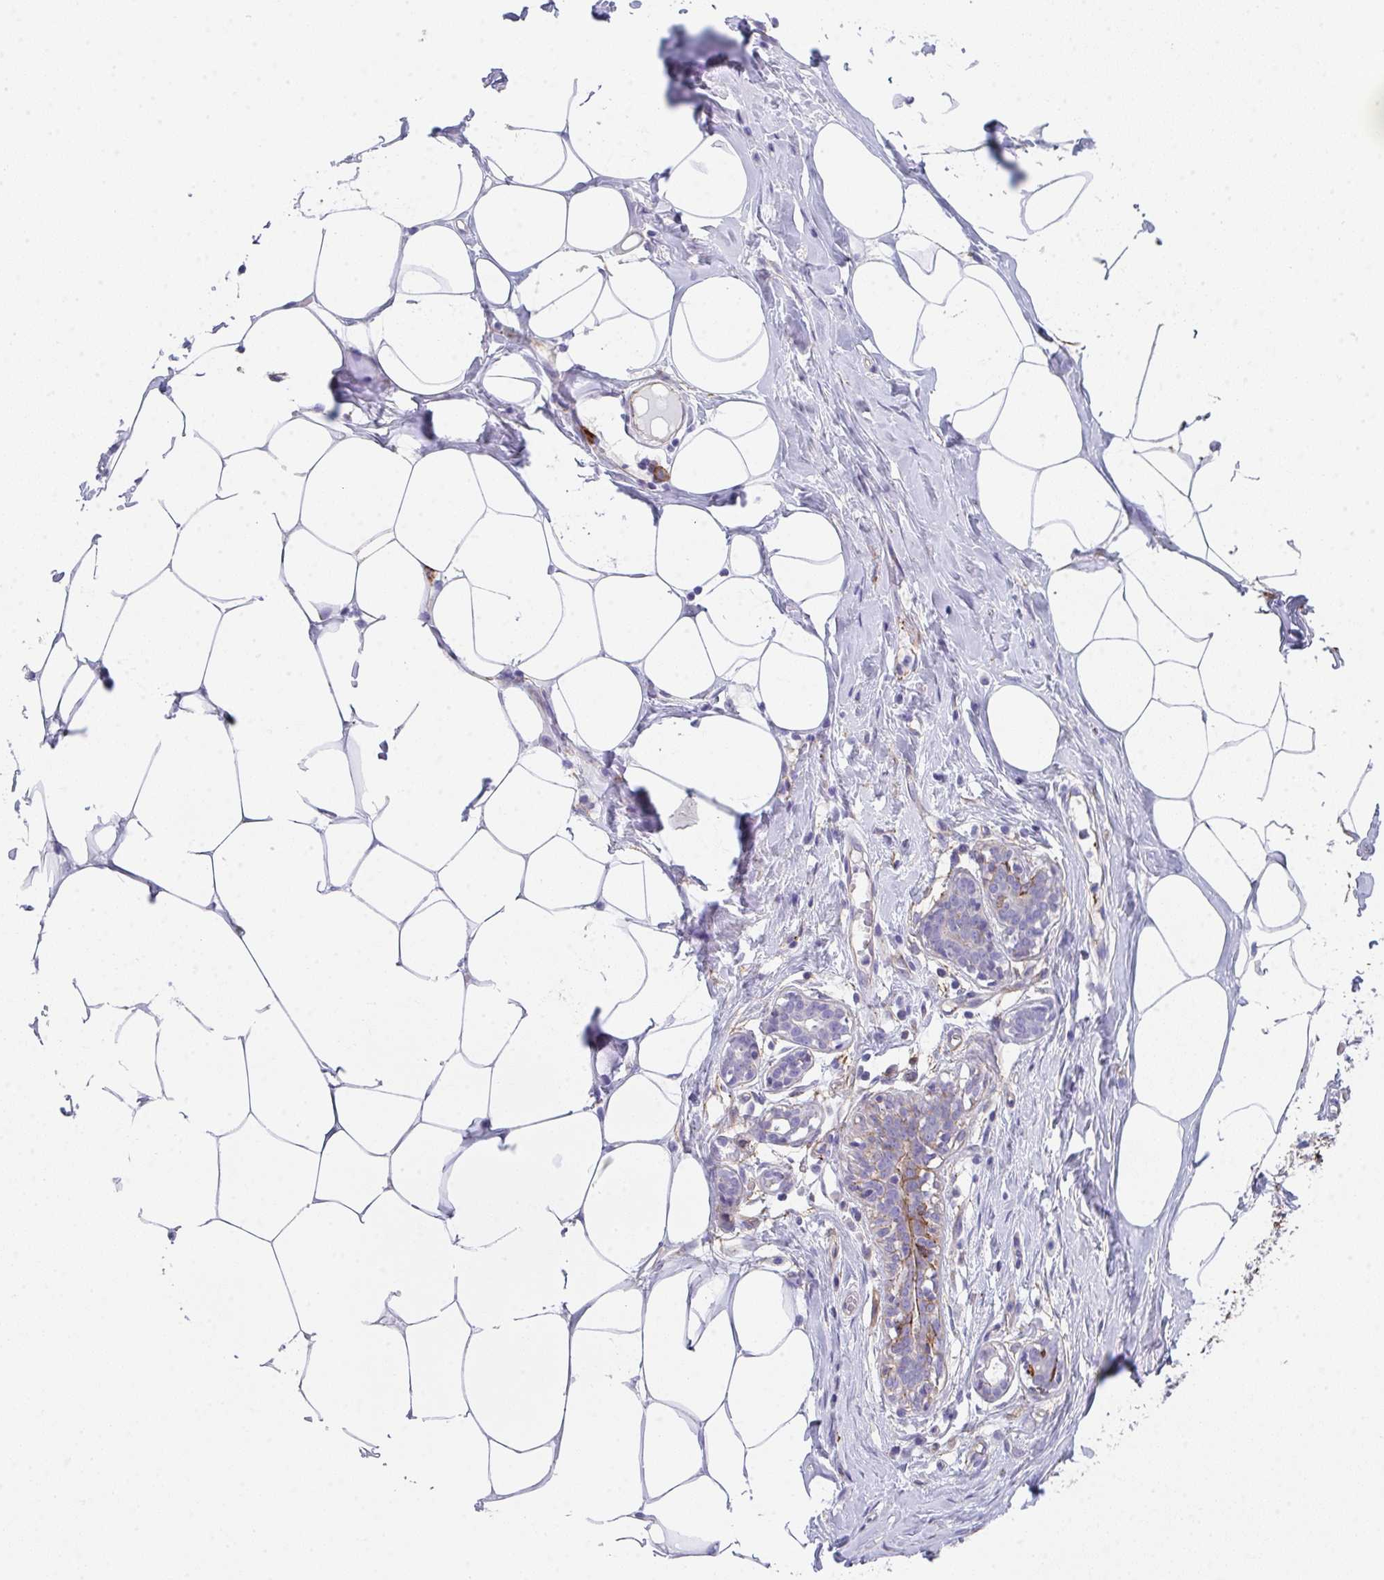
{"staining": {"intensity": "negative", "quantity": "none", "location": "none"}, "tissue": "breast", "cell_type": "Adipocytes", "image_type": "normal", "snomed": [{"axis": "morphology", "description": "Normal tissue, NOS"}, {"axis": "topography", "description": "Breast"}], "caption": "Immunohistochemistry (IHC) of normal breast shows no staining in adipocytes. (IHC, brightfield microscopy, high magnification).", "gene": "DBN1", "patient": {"sex": "female", "age": 27}}